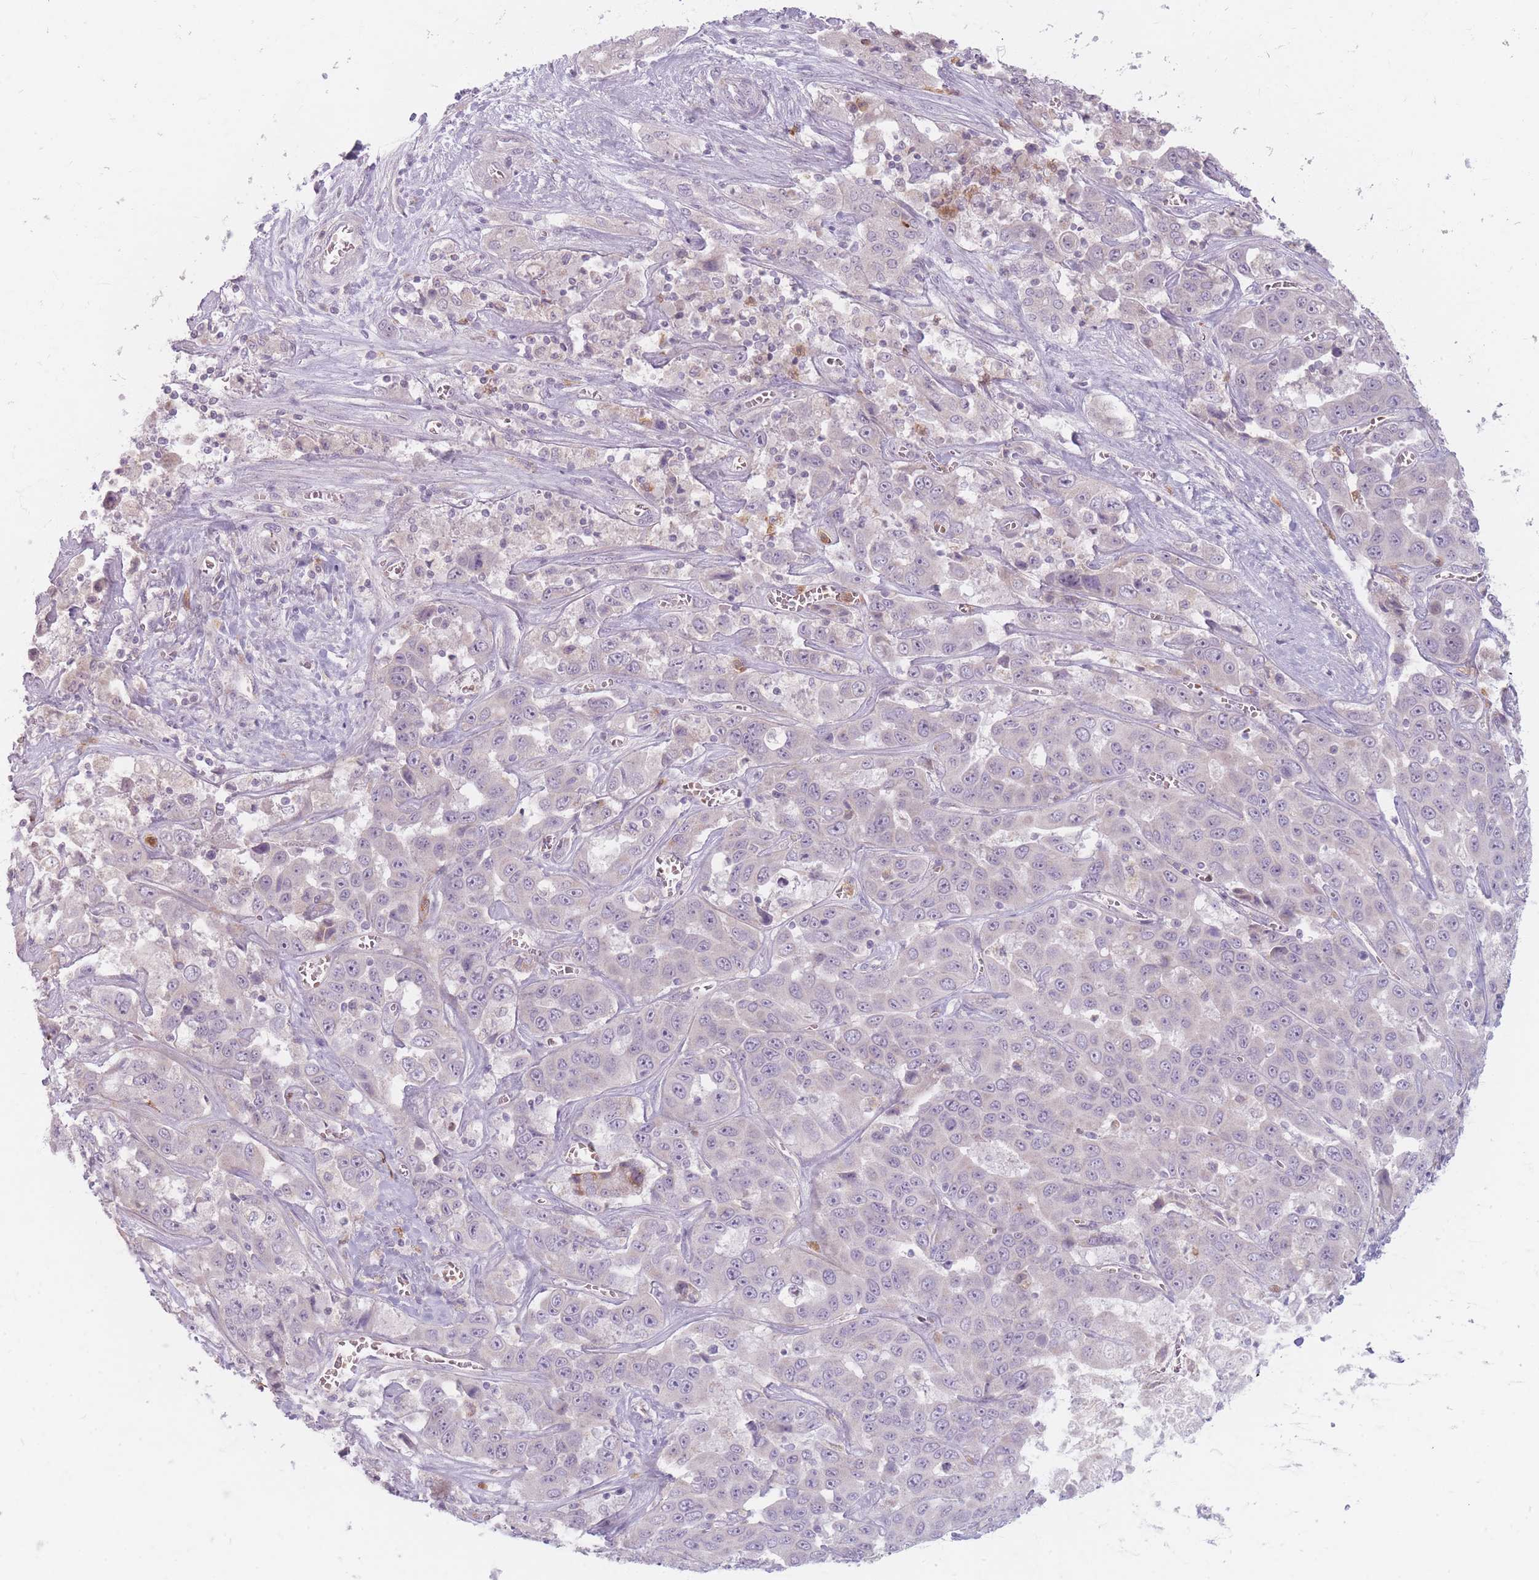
{"staining": {"intensity": "negative", "quantity": "none", "location": "none"}, "tissue": "liver cancer", "cell_type": "Tumor cells", "image_type": "cancer", "snomed": [{"axis": "morphology", "description": "Cholangiocarcinoma"}, {"axis": "topography", "description": "Liver"}], "caption": "Liver cancer (cholangiocarcinoma) was stained to show a protein in brown. There is no significant staining in tumor cells.", "gene": "CHCHD7", "patient": {"sex": "female", "age": 52}}